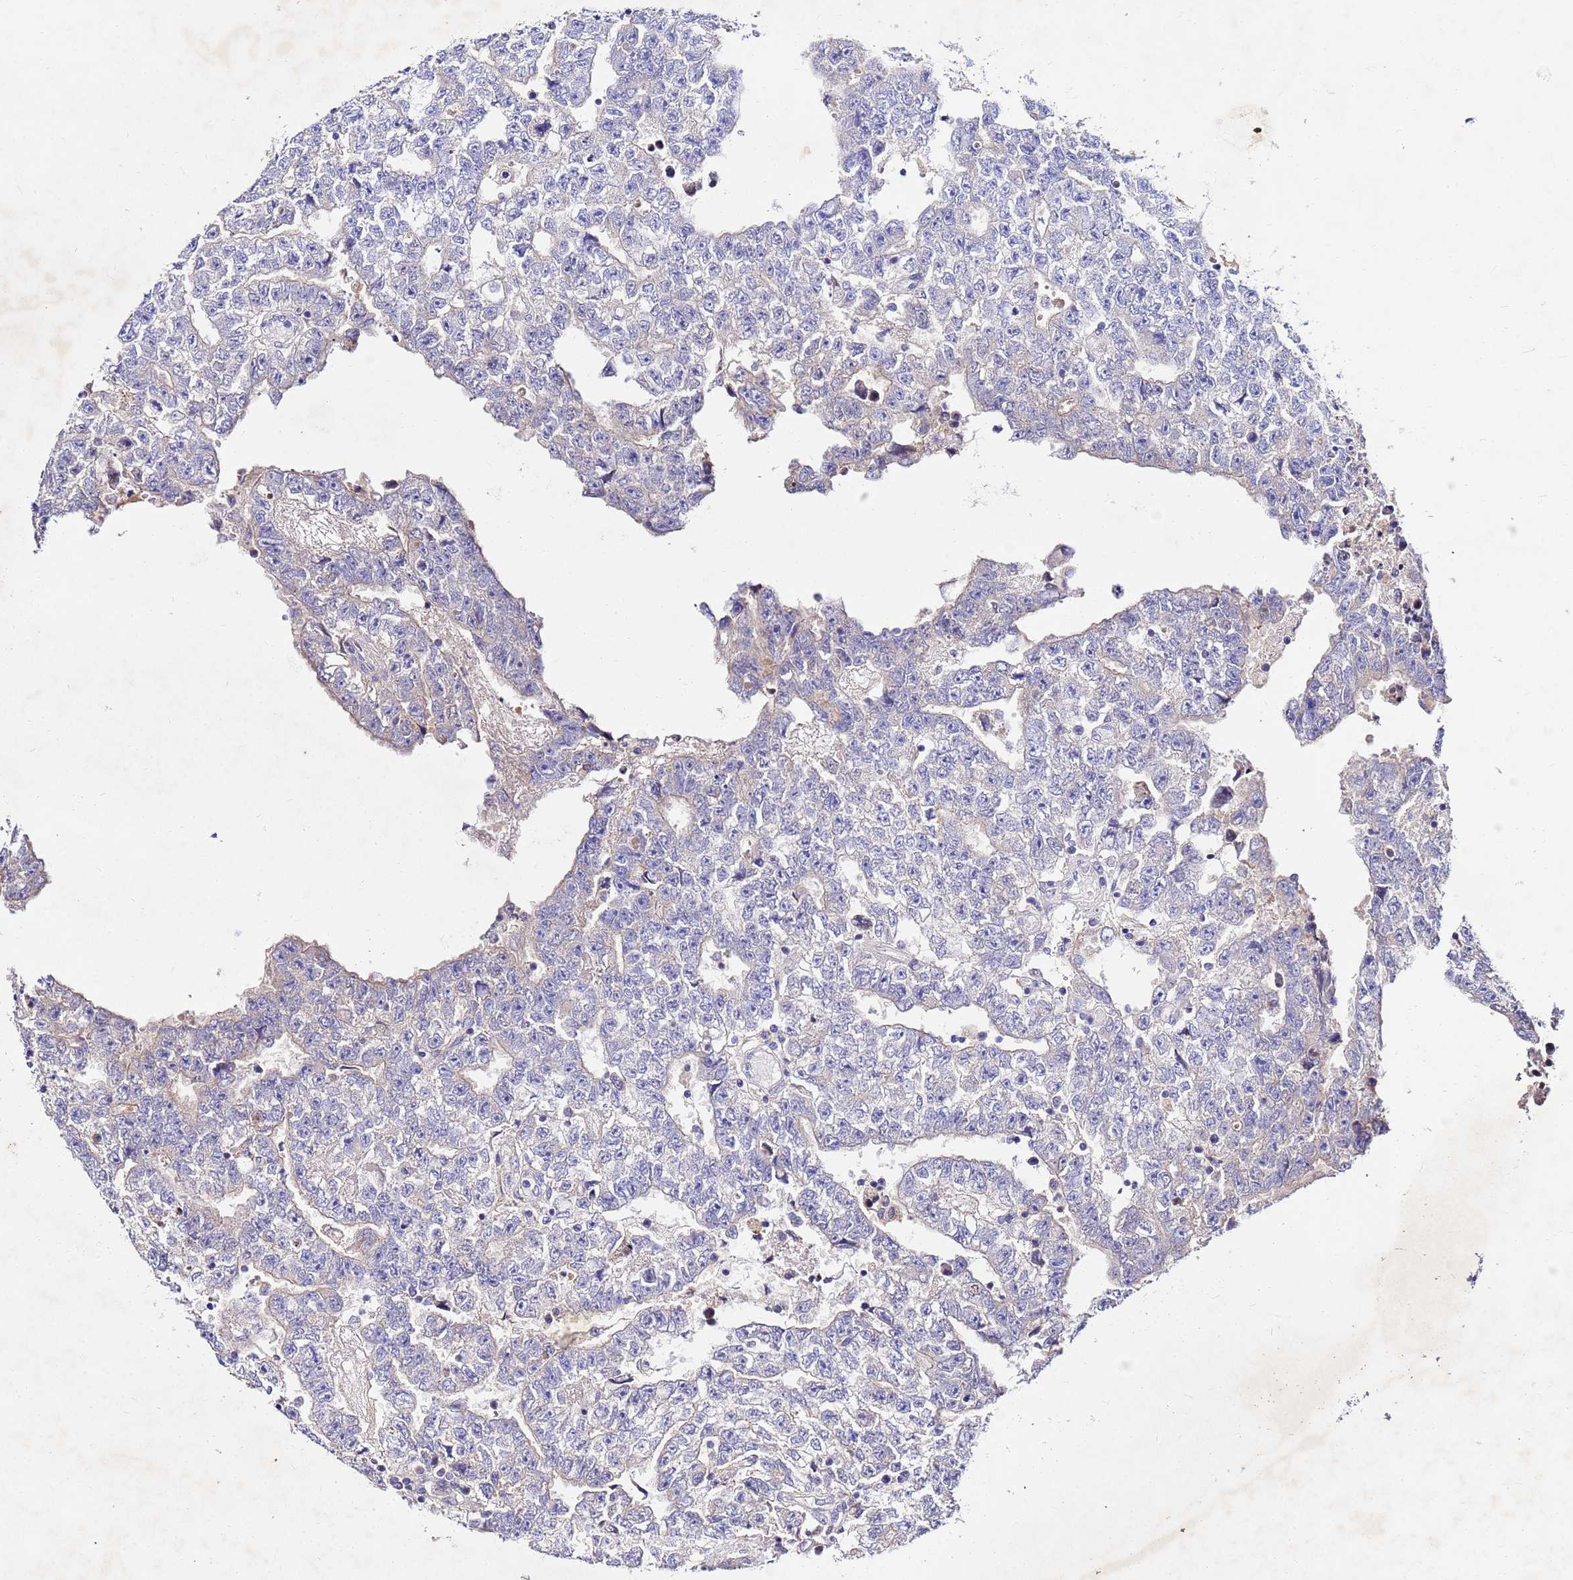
{"staining": {"intensity": "negative", "quantity": "none", "location": "none"}, "tissue": "testis cancer", "cell_type": "Tumor cells", "image_type": "cancer", "snomed": [{"axis": "morphology", "description": "Carcinoma, Embryonal, NOS"}, {"axis": "topography", "description": "Testis"}], "caption": "Histopathology image shows no significant protein staining in tumor cells of testis cancer. (Stains: DAB immunohistochemistry (IHC) with hematoxylin counter stain, Microscopy: brightfield microscopy at high magnification).", "gene": "COX14", "patient": {"sex": "male", "age": 25}}